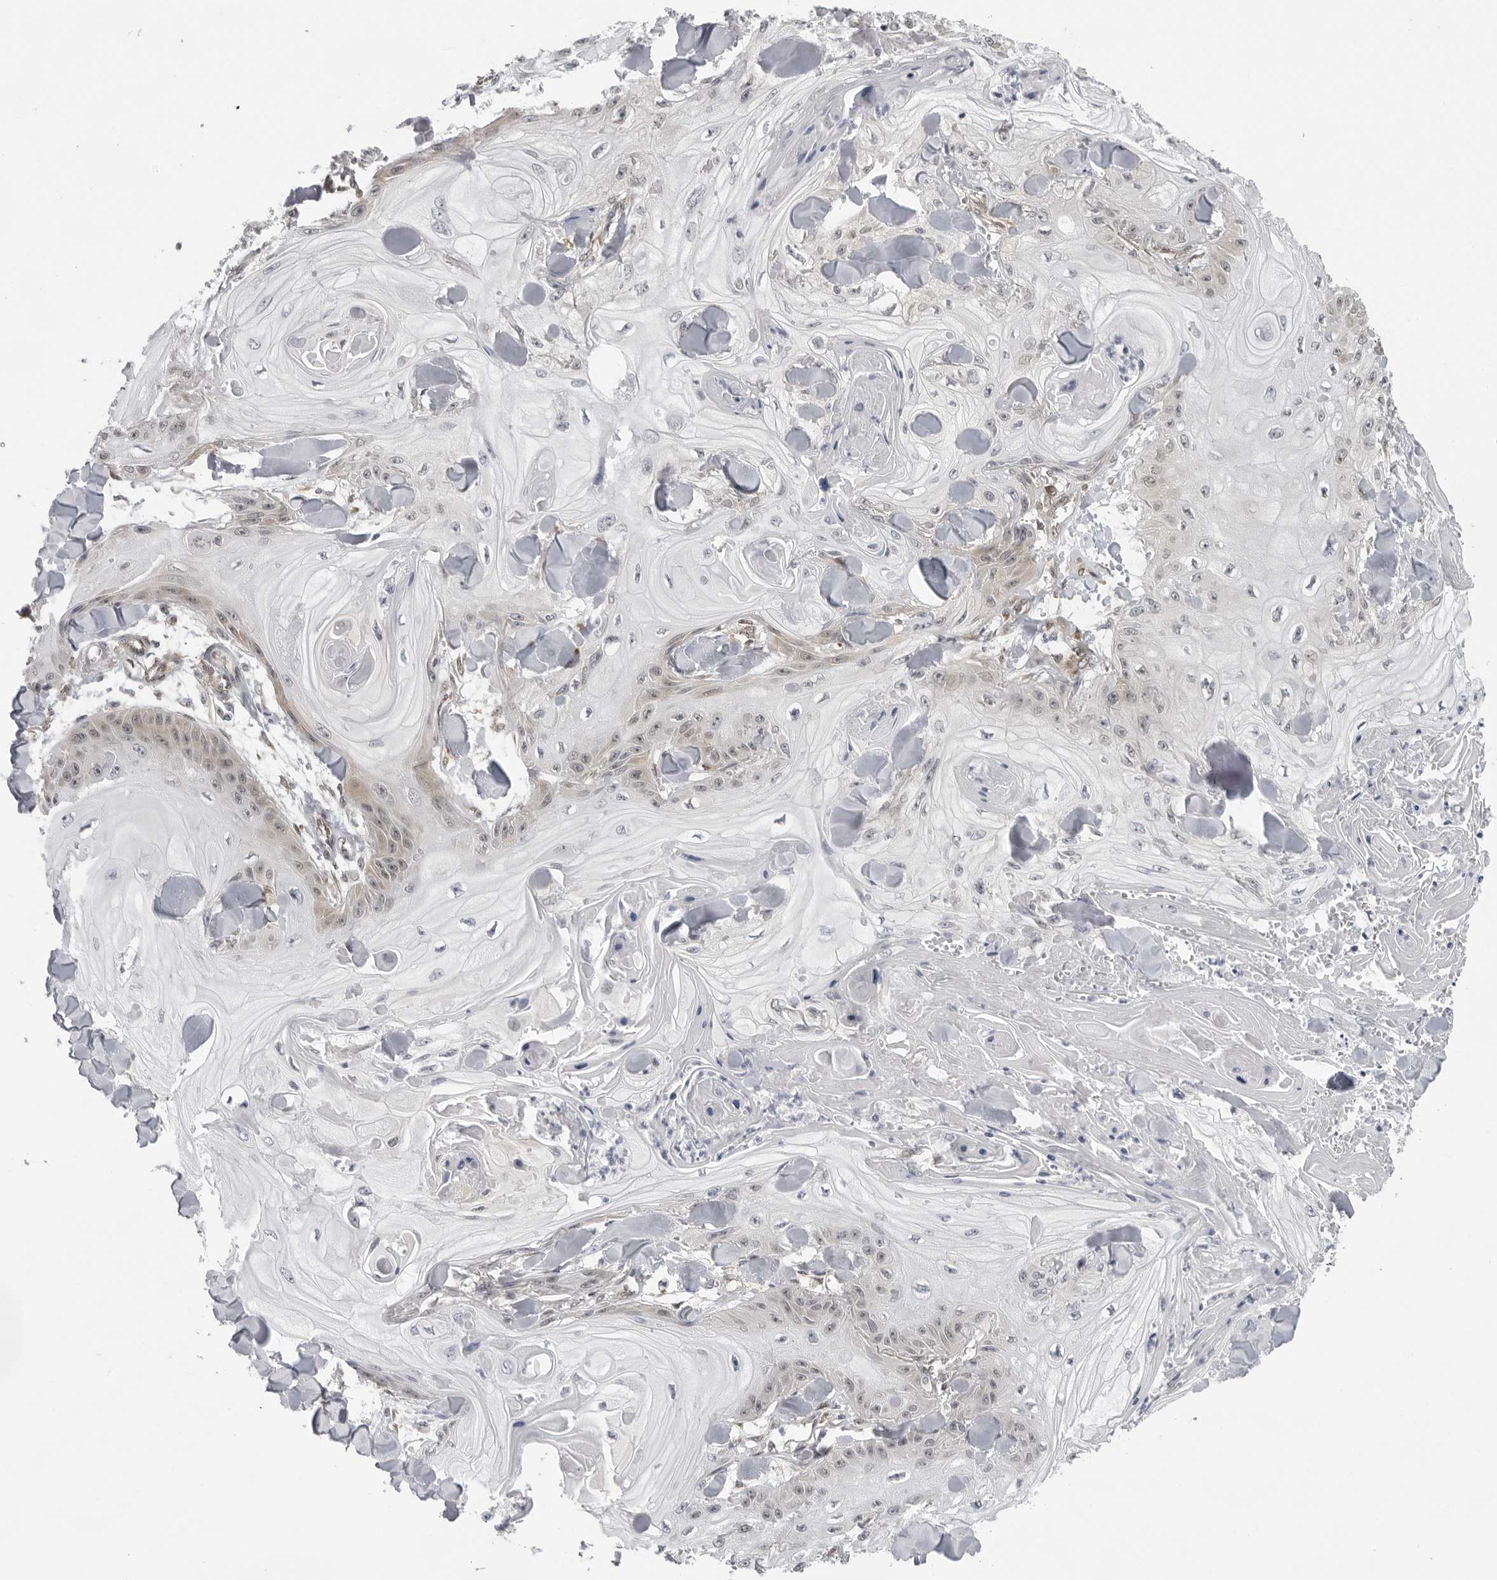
{"staining": {"intensity": "negative", "quantity": "none", "location": "none"}, "tissue": "skin cancer", "cell_type": "Tumor cells", "image_type": "cancer", "snomed": [{"axis": "morphology", "description": "Squamous cell carcinoma, NOS"}, {"axis": "topography", "description": "Skin"}], "caption": "DAB (3,3'-diaminobenzidine) immunohistochemical staining of skin cancer (squamous cell carcinoma) exhibits no significant expression in tumor cells.", "gene": "CASP7", "patient": {"sex": "male", "age": 74}}